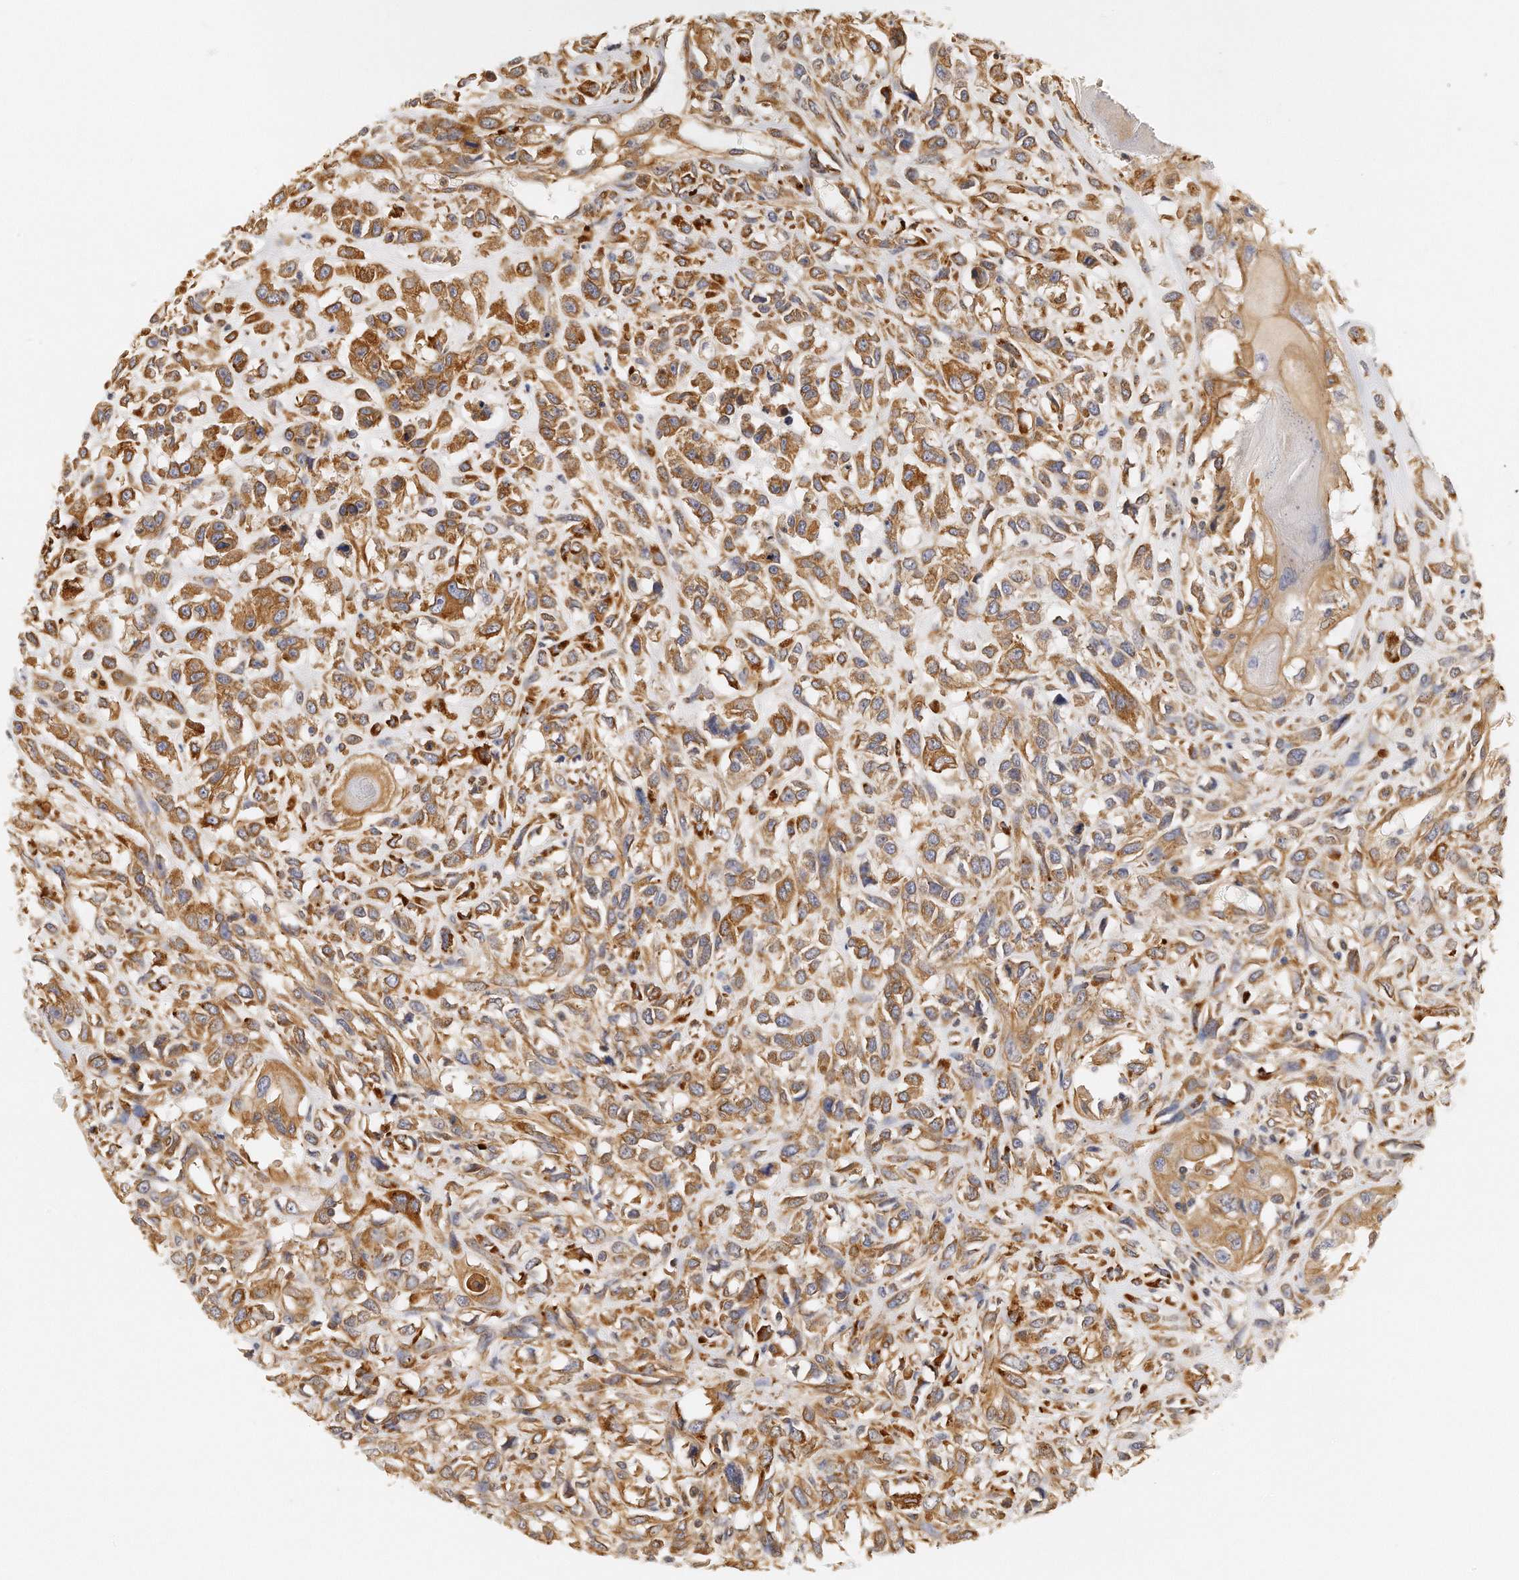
{"staining": {"intensity": "moderate", "quantity": ">75%", "location": "cytoplasmic/membranous"}, "tissue": "head and neck cancer", "cell_type": "Tumor cells", "image_type": "cancer", "snomed": [{"axis": "morphology", "description": "Necrosis, NOS"}, {"axis": "morphology", "description": "Neoplasm, malignant, NOS"}, {"axis": "topography", "description": "Salivary gland"}, {"axis": "topography", "description": "Head-Neck"}], "caption": "A brown stain highlights moderate cytoplasmic/membranous staining of a protein in human head and neck neoplasm (malignant) tumor cells. (DAB (3,3'-diaminobenzidine) IHC with brightfield microscopy, high magnification).", "gene": "CHST7", "patient": {"sex": "male", "age": 43}}